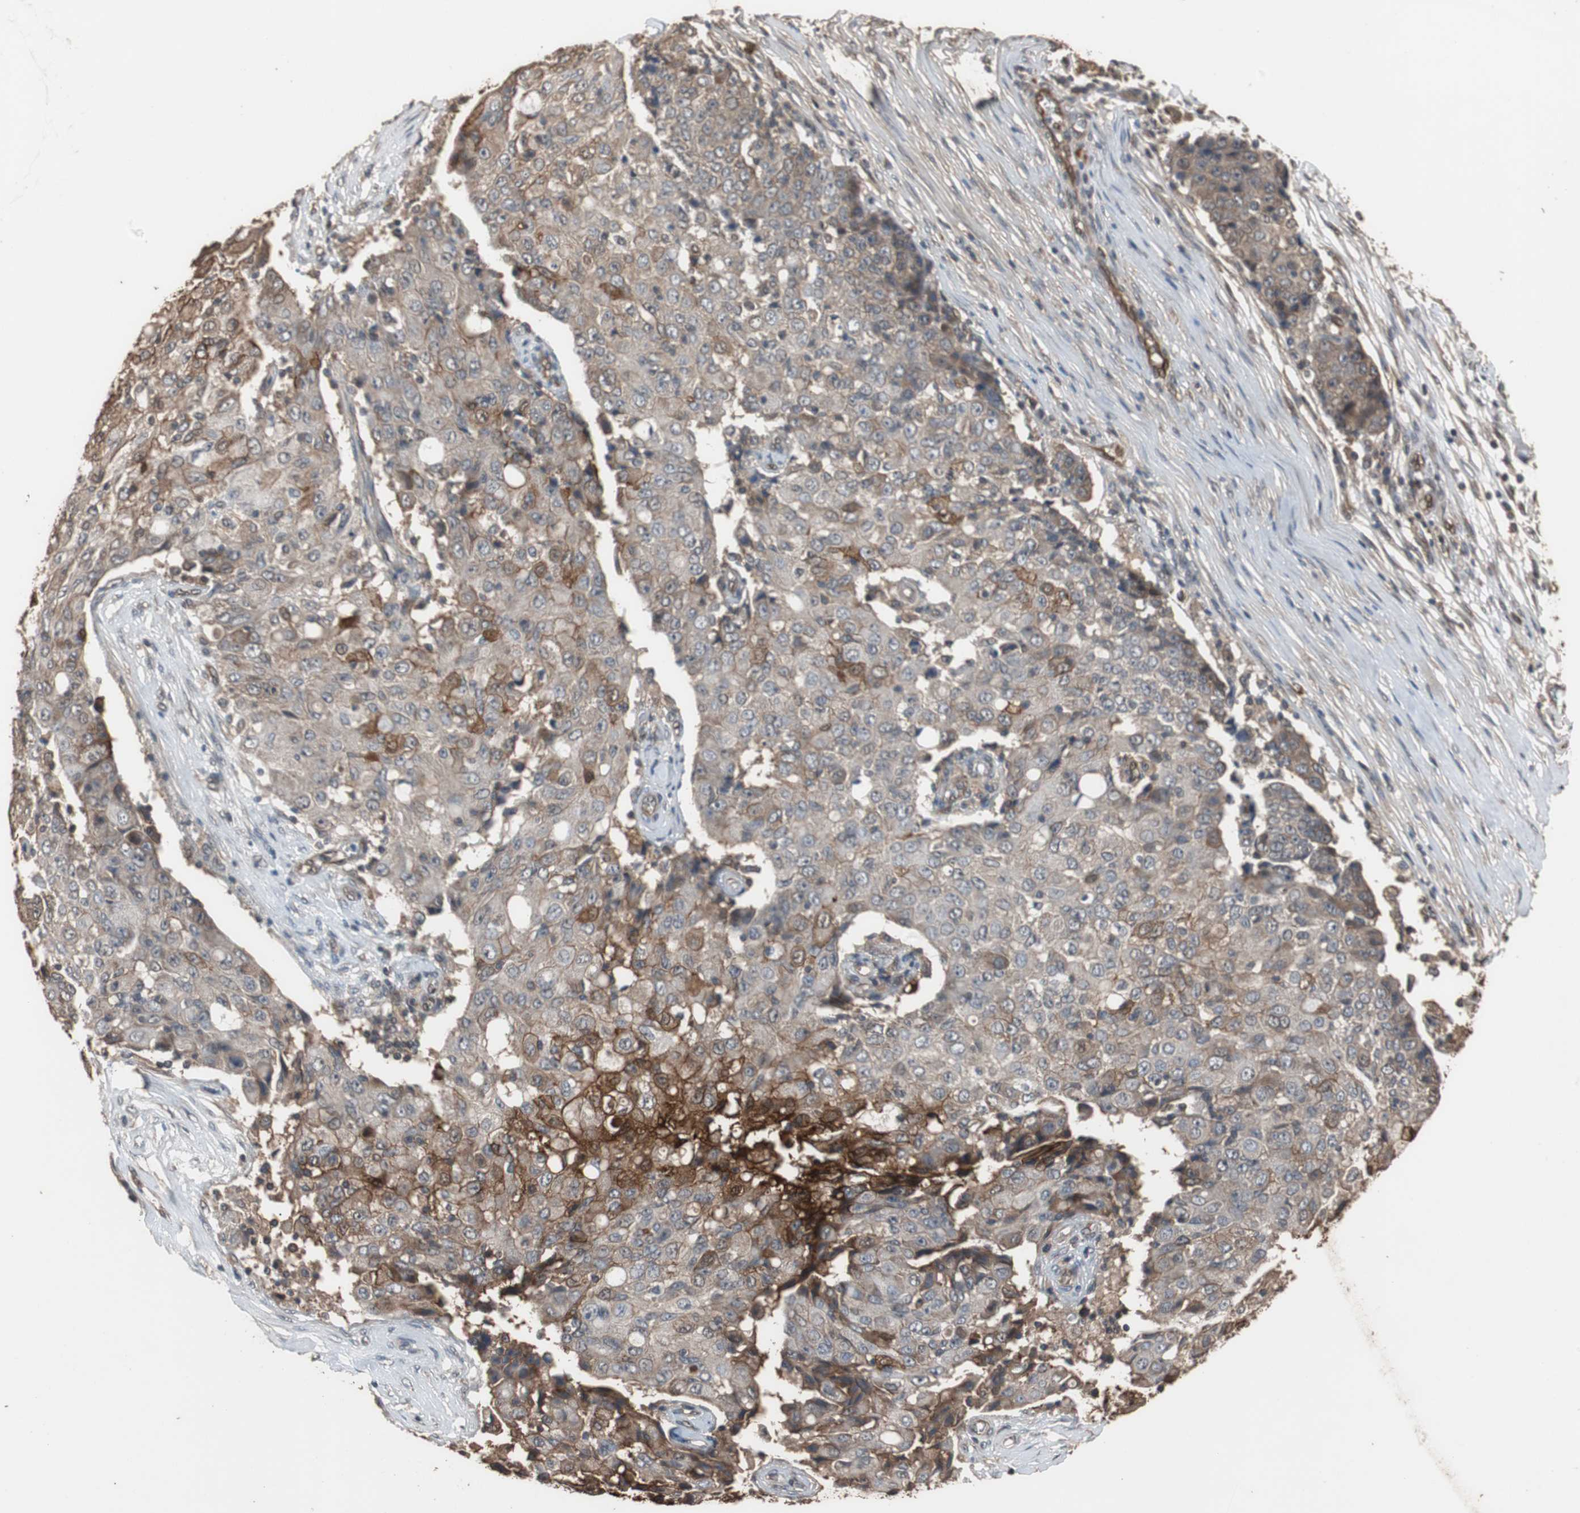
{"staining": {"intensity": "moderate", "quantity": ">75%", "location": "cytoplasmic/membranous,nuclear"}, "tissue": "ovarian cancer", "cell_type": "Tumor cells", "image_type": "cancer", "snomed": [{"axis": "morphology", "description": "Carcinoma, endometroid"}, {"axis": "topography", "description": "Ovary"}], "caption": "Tumor cells exhibit medium levels of moderate cytoplasmic/membranous and nuclear staining in approximately >75% of cells in ovarian endometroid carcinoma.", "gene": "NDRG1", "patient": {"sex": "female", "age": 42}}